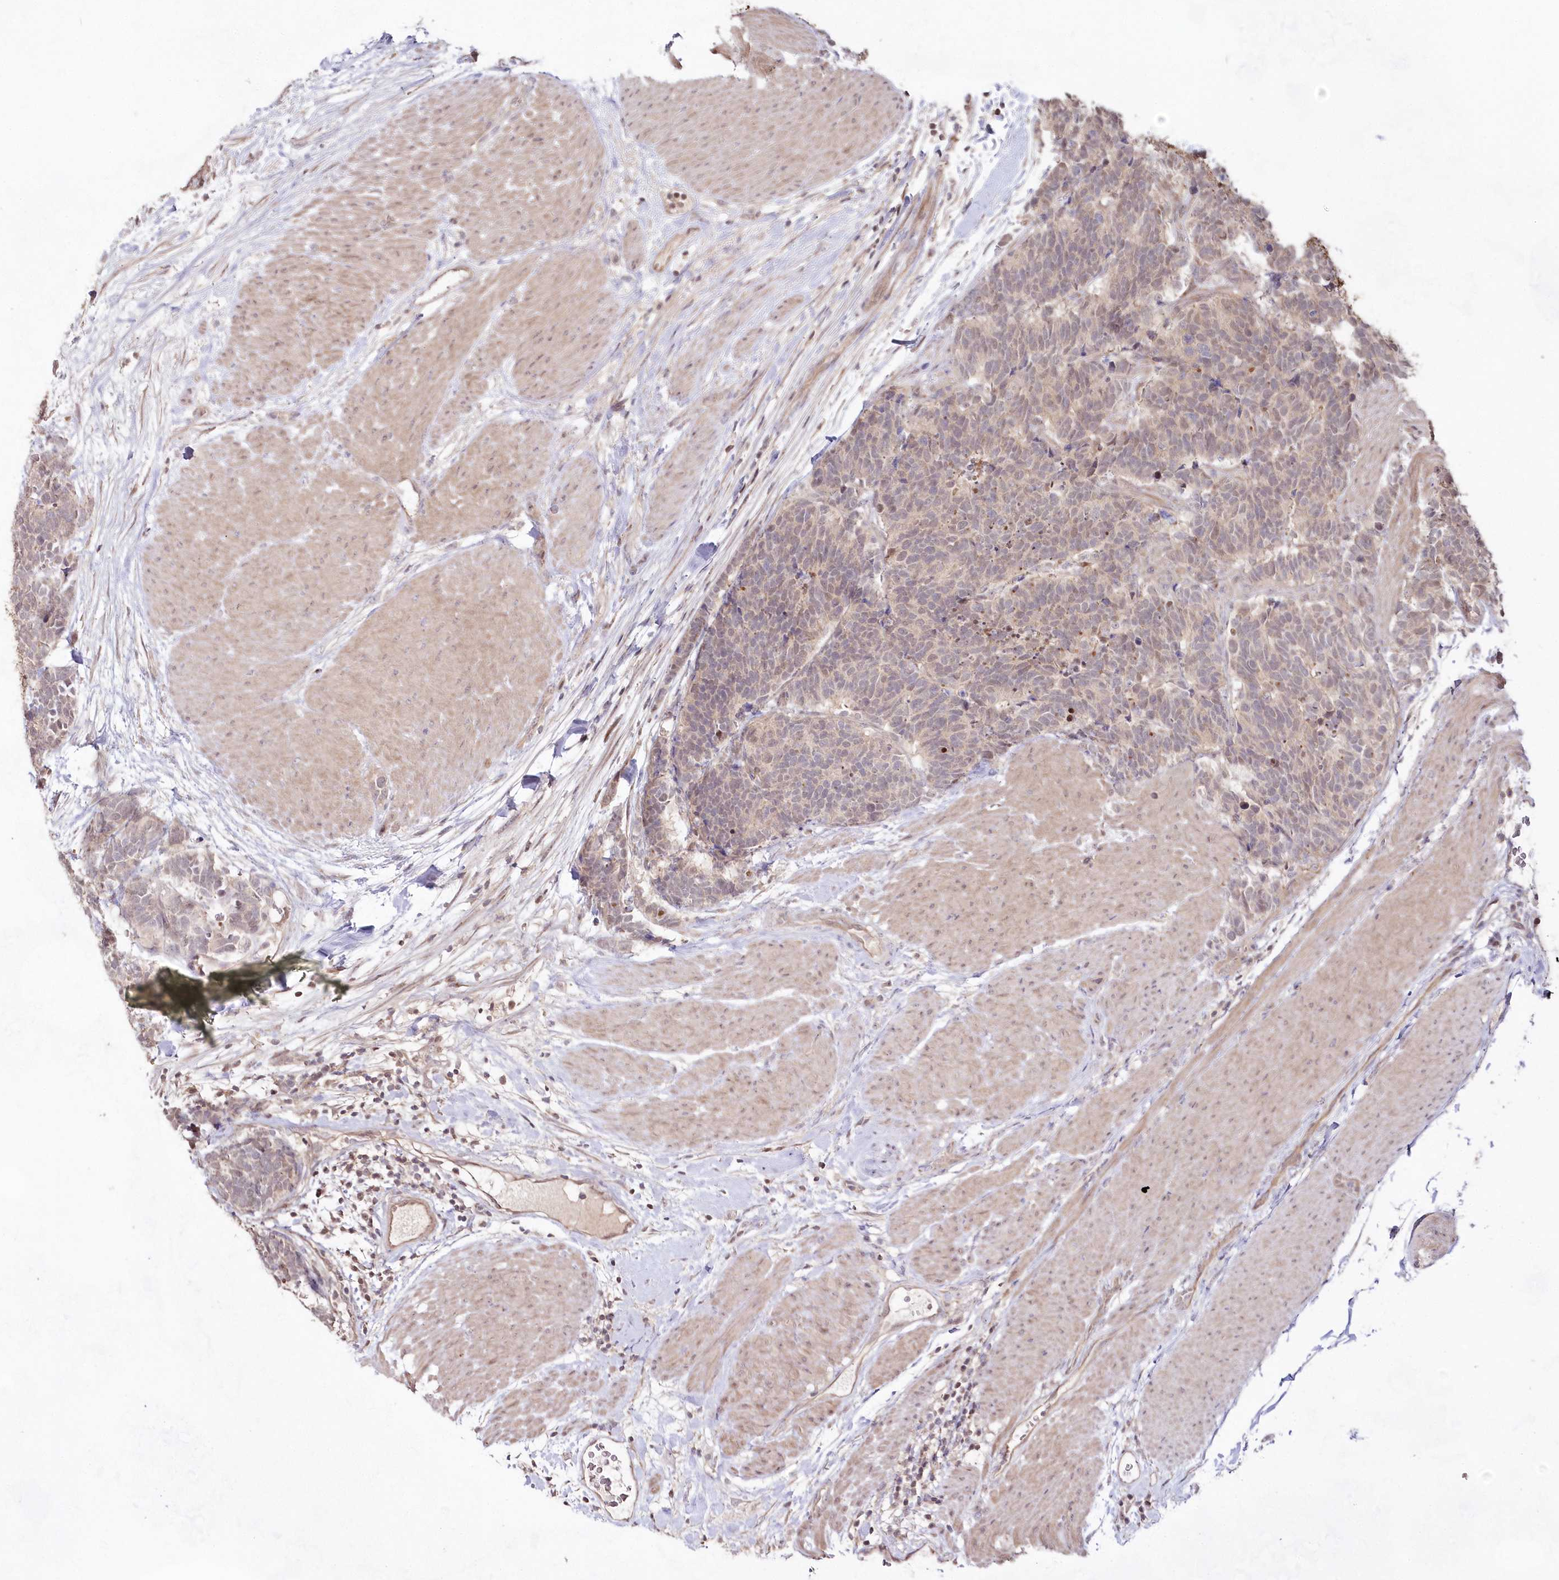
{"staining": {"intensity": "weak", "quantity": "<25%", "location": "cytoplasmic/membranous"}, "tissue": "carcinoid", "cell_type": "Tumor cells", "image_type": "cancer", "snomed": [{"axis": "morphology", "description": "Carcinoma, NOS"}, {"axis": "morphology", "description": "Carcinoid, malignant, NOS"}, {"axis": "topography", "description": "Urinary bladder"}], "caption": "This is an immunohistochemistry (IHC) micrograph of malignant carcinoid. There is no staining in tumor cells.", "gene": "IMPA1", "patient": {"sex": "male", "age": 57}}